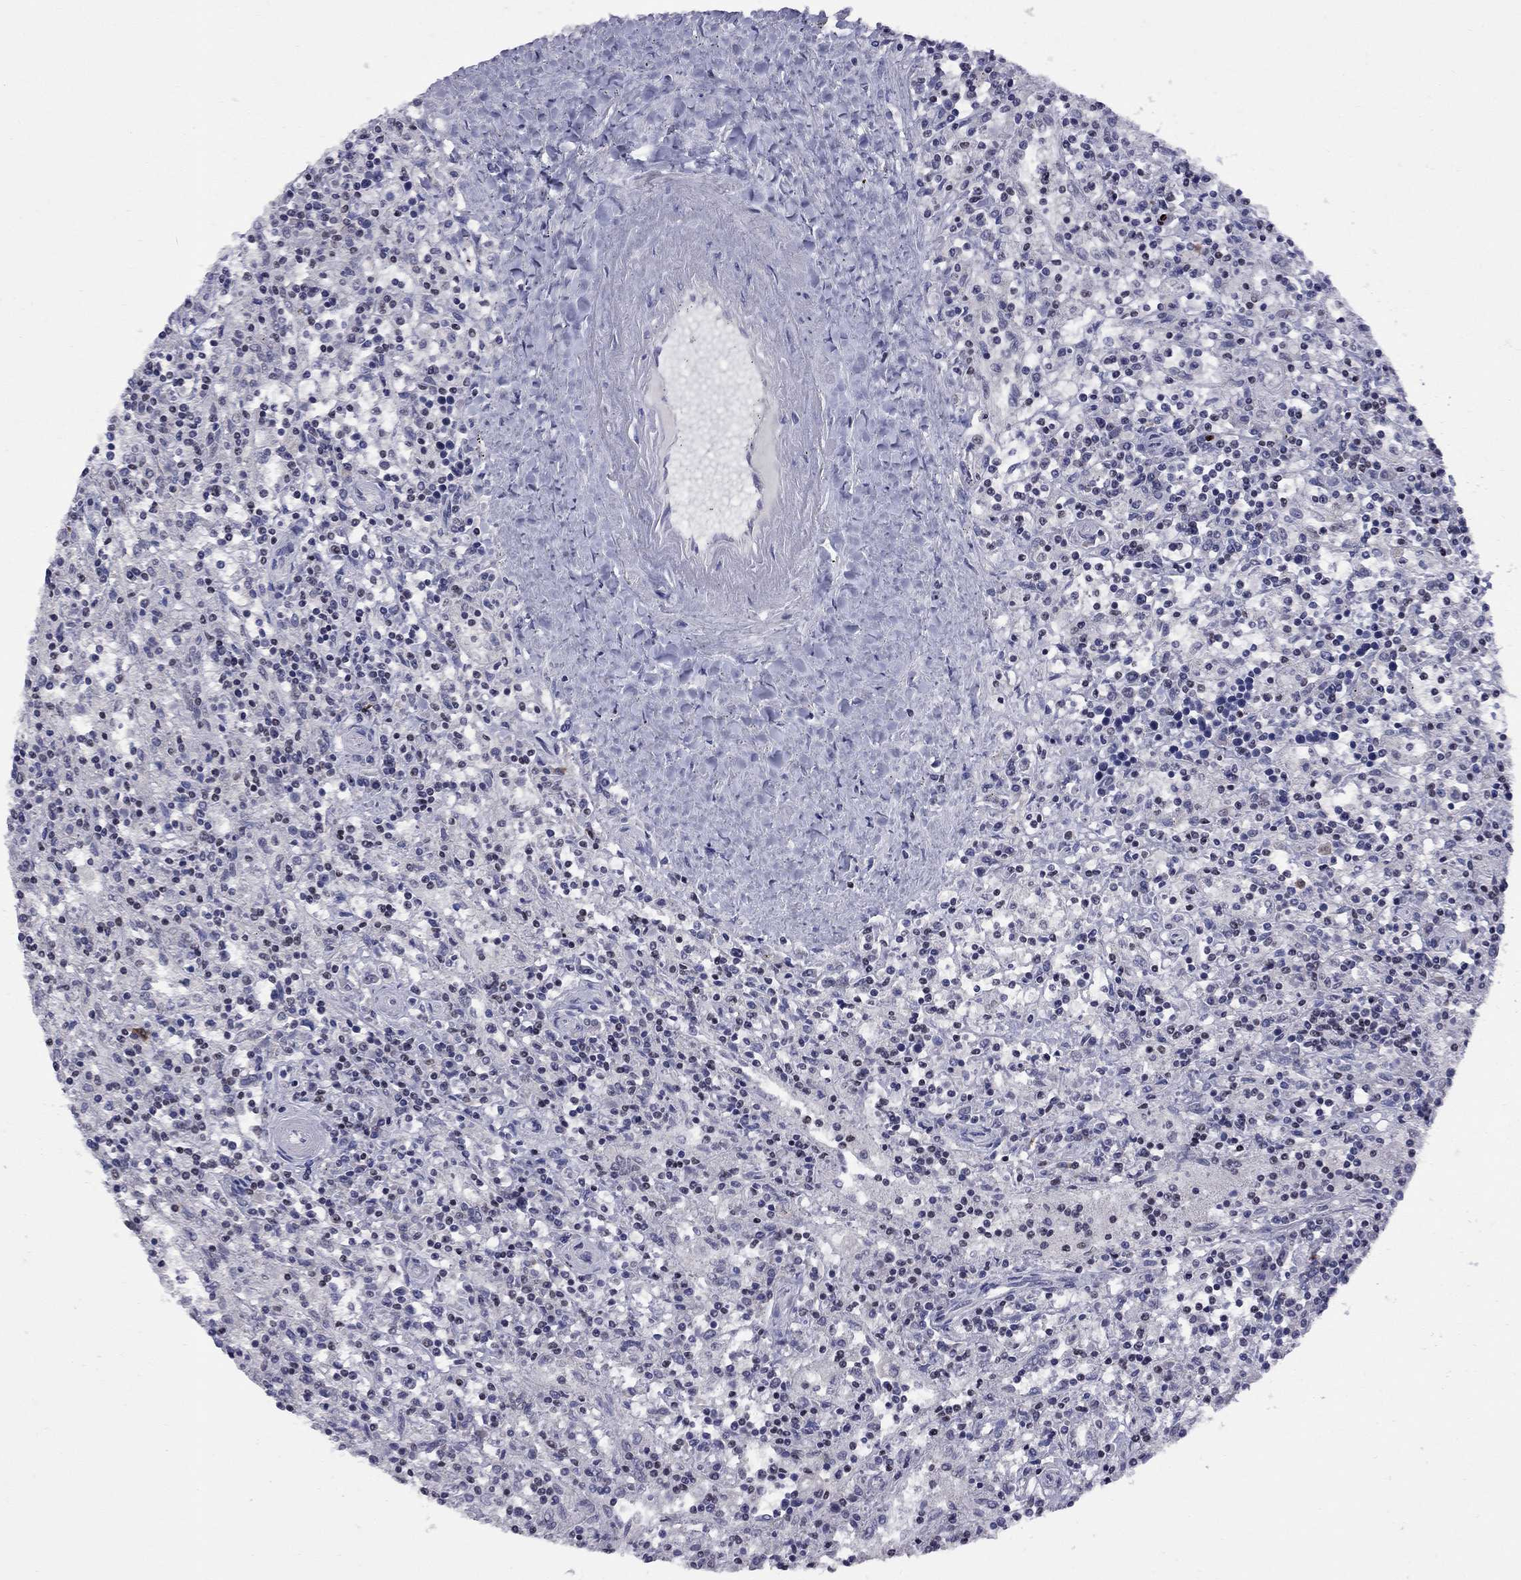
{"staining": {"intensity": "negative", "quantity": "none", "location": "none"}, "tissue": "lymphoma", "cell_type": "Tumor cells", "image_type": "cancer", "snomed": [{"axis": "morphology", "description": "Malignant lymphoma, non-Hodgkin's type, Low grade"}, {"axis": "topography", "description": "Spleen"}], "caption": "Immunohistochemistry of human lymphoma demonstrates no positivity in tumor cells. (Brightfield microscopy of DAB immunohistochemistry (IHC) at high magnification).", "gene": "TAF9", "patient": {"sex": "male", "age": 62}}